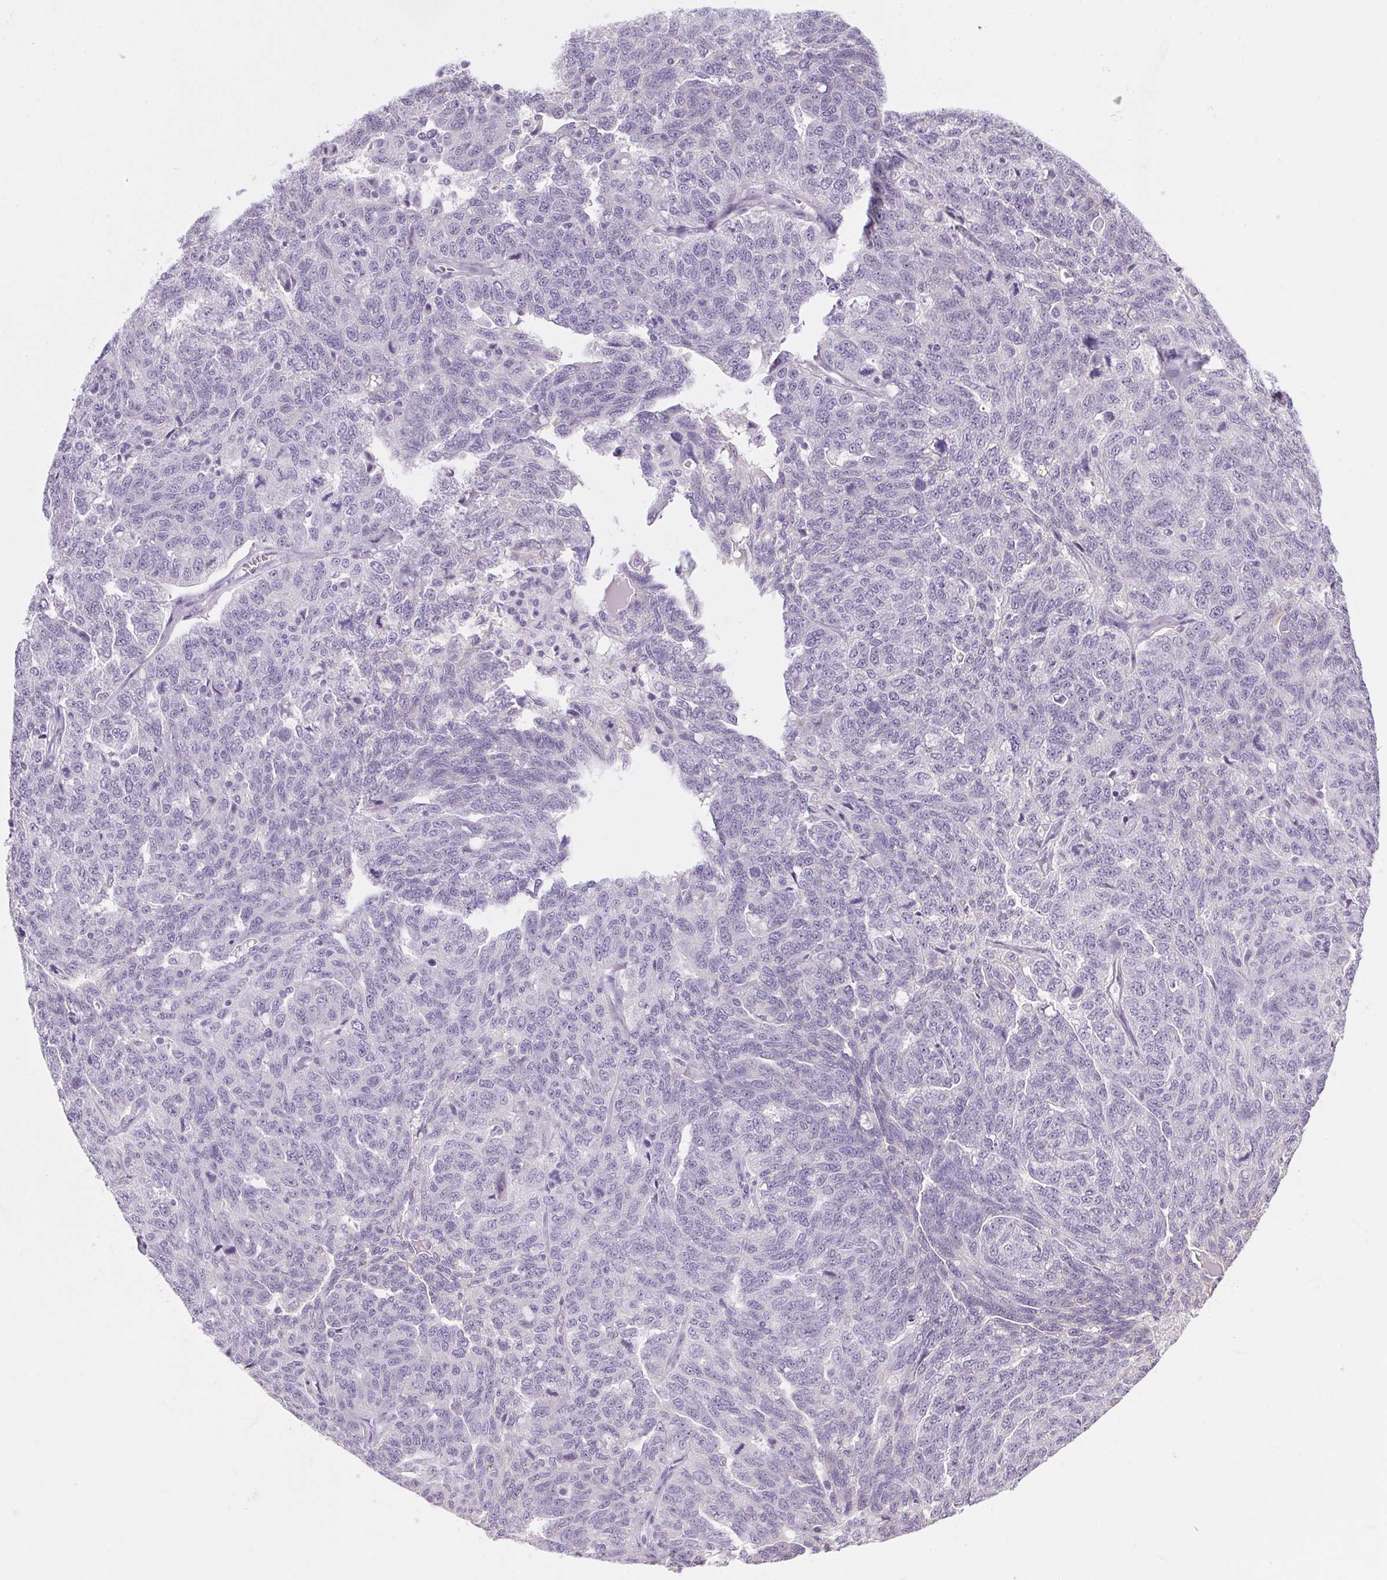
{"staining": {"intensity": "negative", "quantity": "none", "location": "none"}, "tissue": "ovarian cancer", "cell_type": "Tumor cells", "image_type": "cancer", "snomed": [{"axis": "morphology", "description": "Cystadenocarcinoma, serous, NOS"}, {"axis": "topography", "description": "Ovary"}], "caption": "IHC photomicrograph of neoplastic tissue: serous cystadenocarcinoma (ovarian) stained with DAB (3,3'-diaminobenzidine) reveals no significant protein positivity in tumor cells.", "gene": "RPTN", "patient": {"sex": "female", "age": 71}}